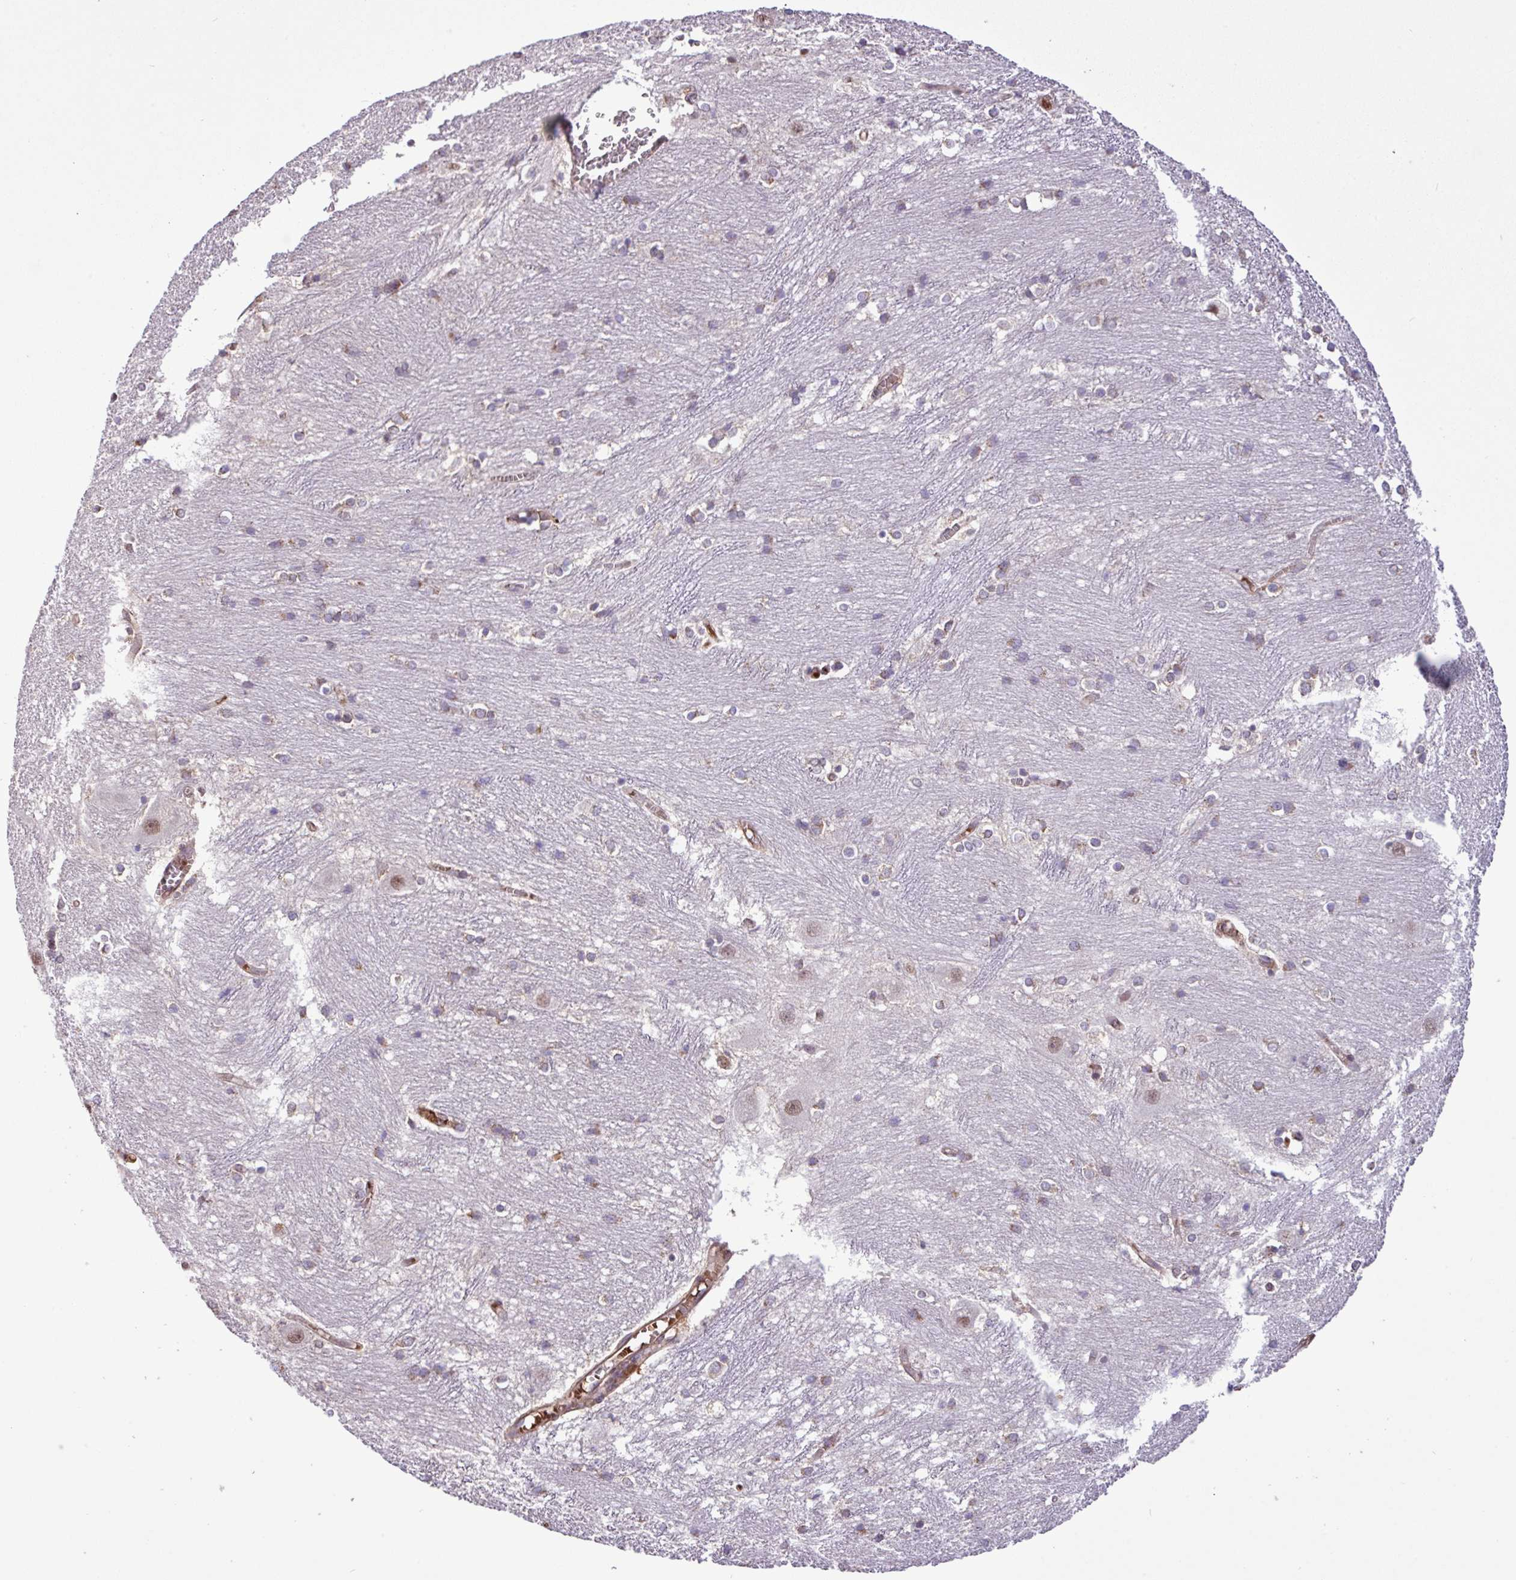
{"staining": {"intensity": "negative", "quantity": "none", "location": "none"}, "tissue": "caudate", "cell_type": "Glial cells", "image_type": "normal", "snomed": [{"axis": "morphology", "description": "Normal tissue, NOS"}, {"axis": "topography", "description": "Lateral ventricle wall"}], "caption": "Glial cells are negative for brown protein staining in benign caudate. The staining was performed using DAB to visualize the protein expression in brown, while the nuclei were stained in blue with hematoxylin (Magnification: 20x).", "gene": "CHST11", "patient": {"sex": "male", "age": 37}}